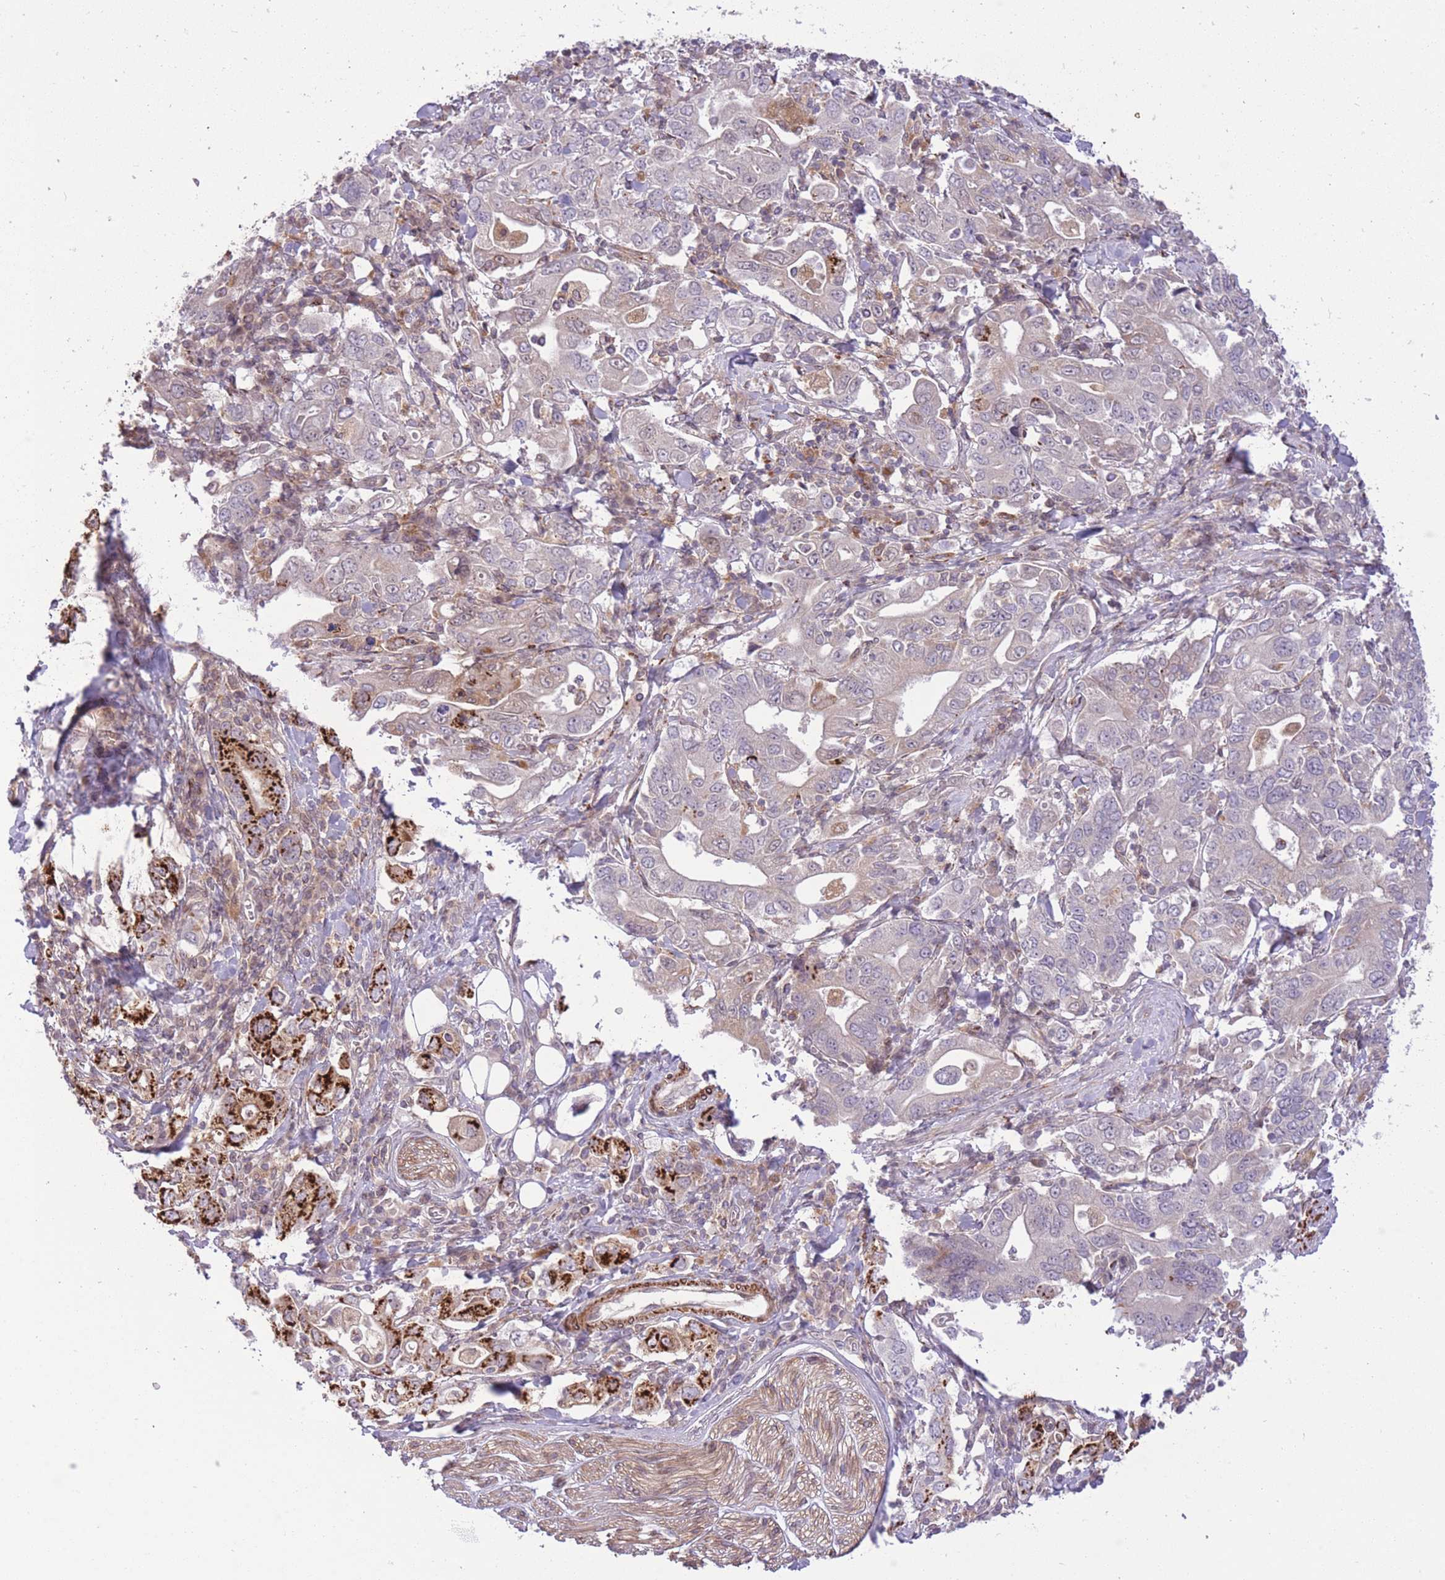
{"staining": {"intensity": "strong", "quantity": "<25%", "location": "cytoplasmic/membranous"}, "tissue": "stomach cancer", "cell_type": "Tumor cells", "image_type": "cancer", "snomed": [{"axis": "morphology", "description": "Adenocarcinoma, NOS"}, {"axis": "topography", "description": "Stomach, upper"}, {"axis": "topography", "description": "Stomach"}], "caption": "Tumor cells show medium levels of strong cytoplasmic/membranous expression in about <25% of cells in stomach adenocarcinoma. (DAB IHC, brown staining for protein, blue staining for nuclei).", "gene": "ZBED5", "patient": {"sex": "male", "age": 62}}